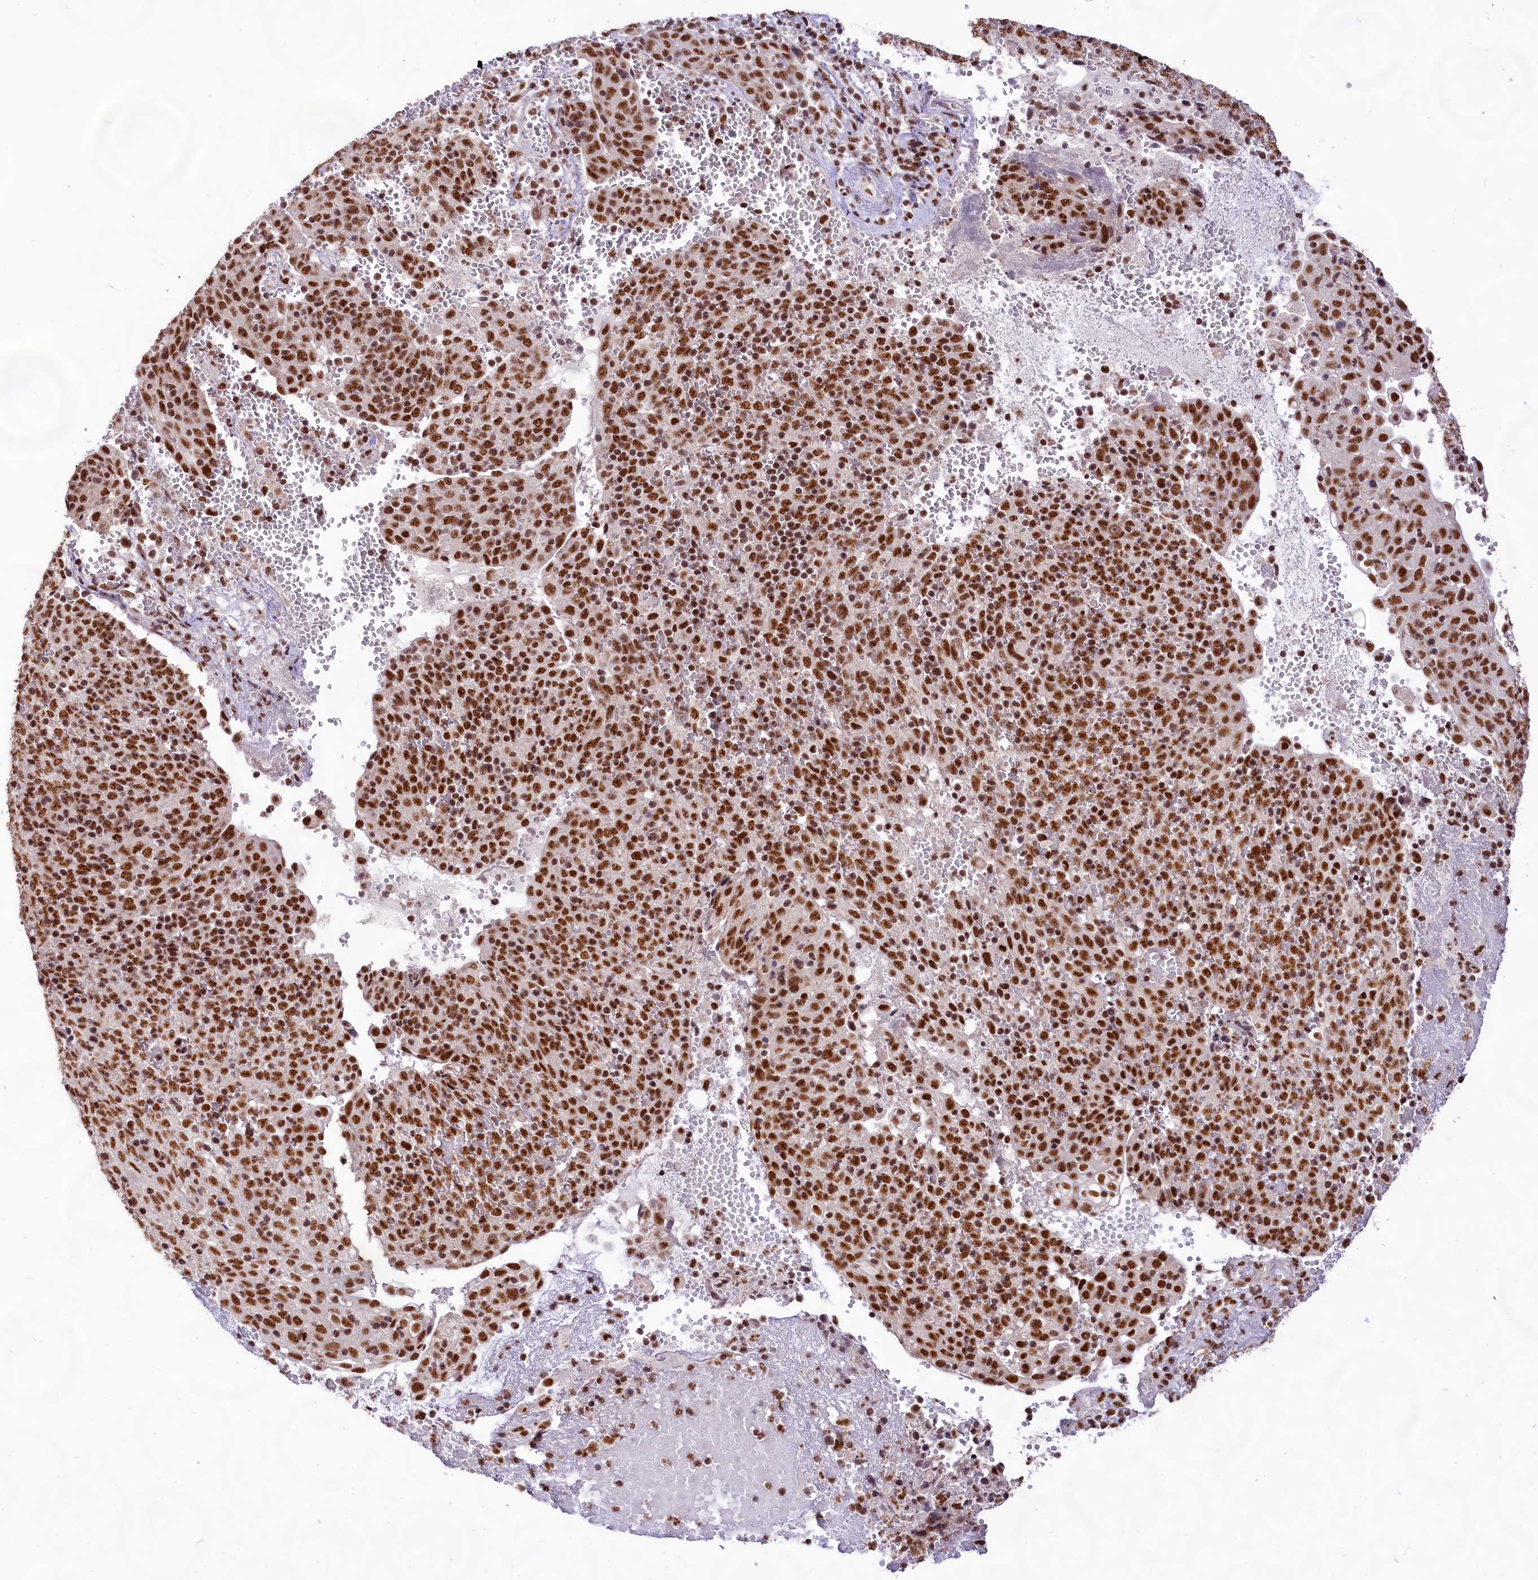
{"staining": {"intensity": "strong", "quantity": ">75%", "location": "nuclear"}, "tissue": "cervical cancer", "cell_type": "Tumor cells", "image_type": "cancer", "snomed": [{"axis": "morphology", "description": "Squamous cell carcinoma, NOS"}, {"axis": "topography", "description": "Cervix"}], "caption": "A high amount of strong nuclear expression is appreciated in about >75% of tumor cells in cervical squamous cell carcinoma tissue.", "gene": "HIRA", "patient": {"sex": "female", "age": 67}}